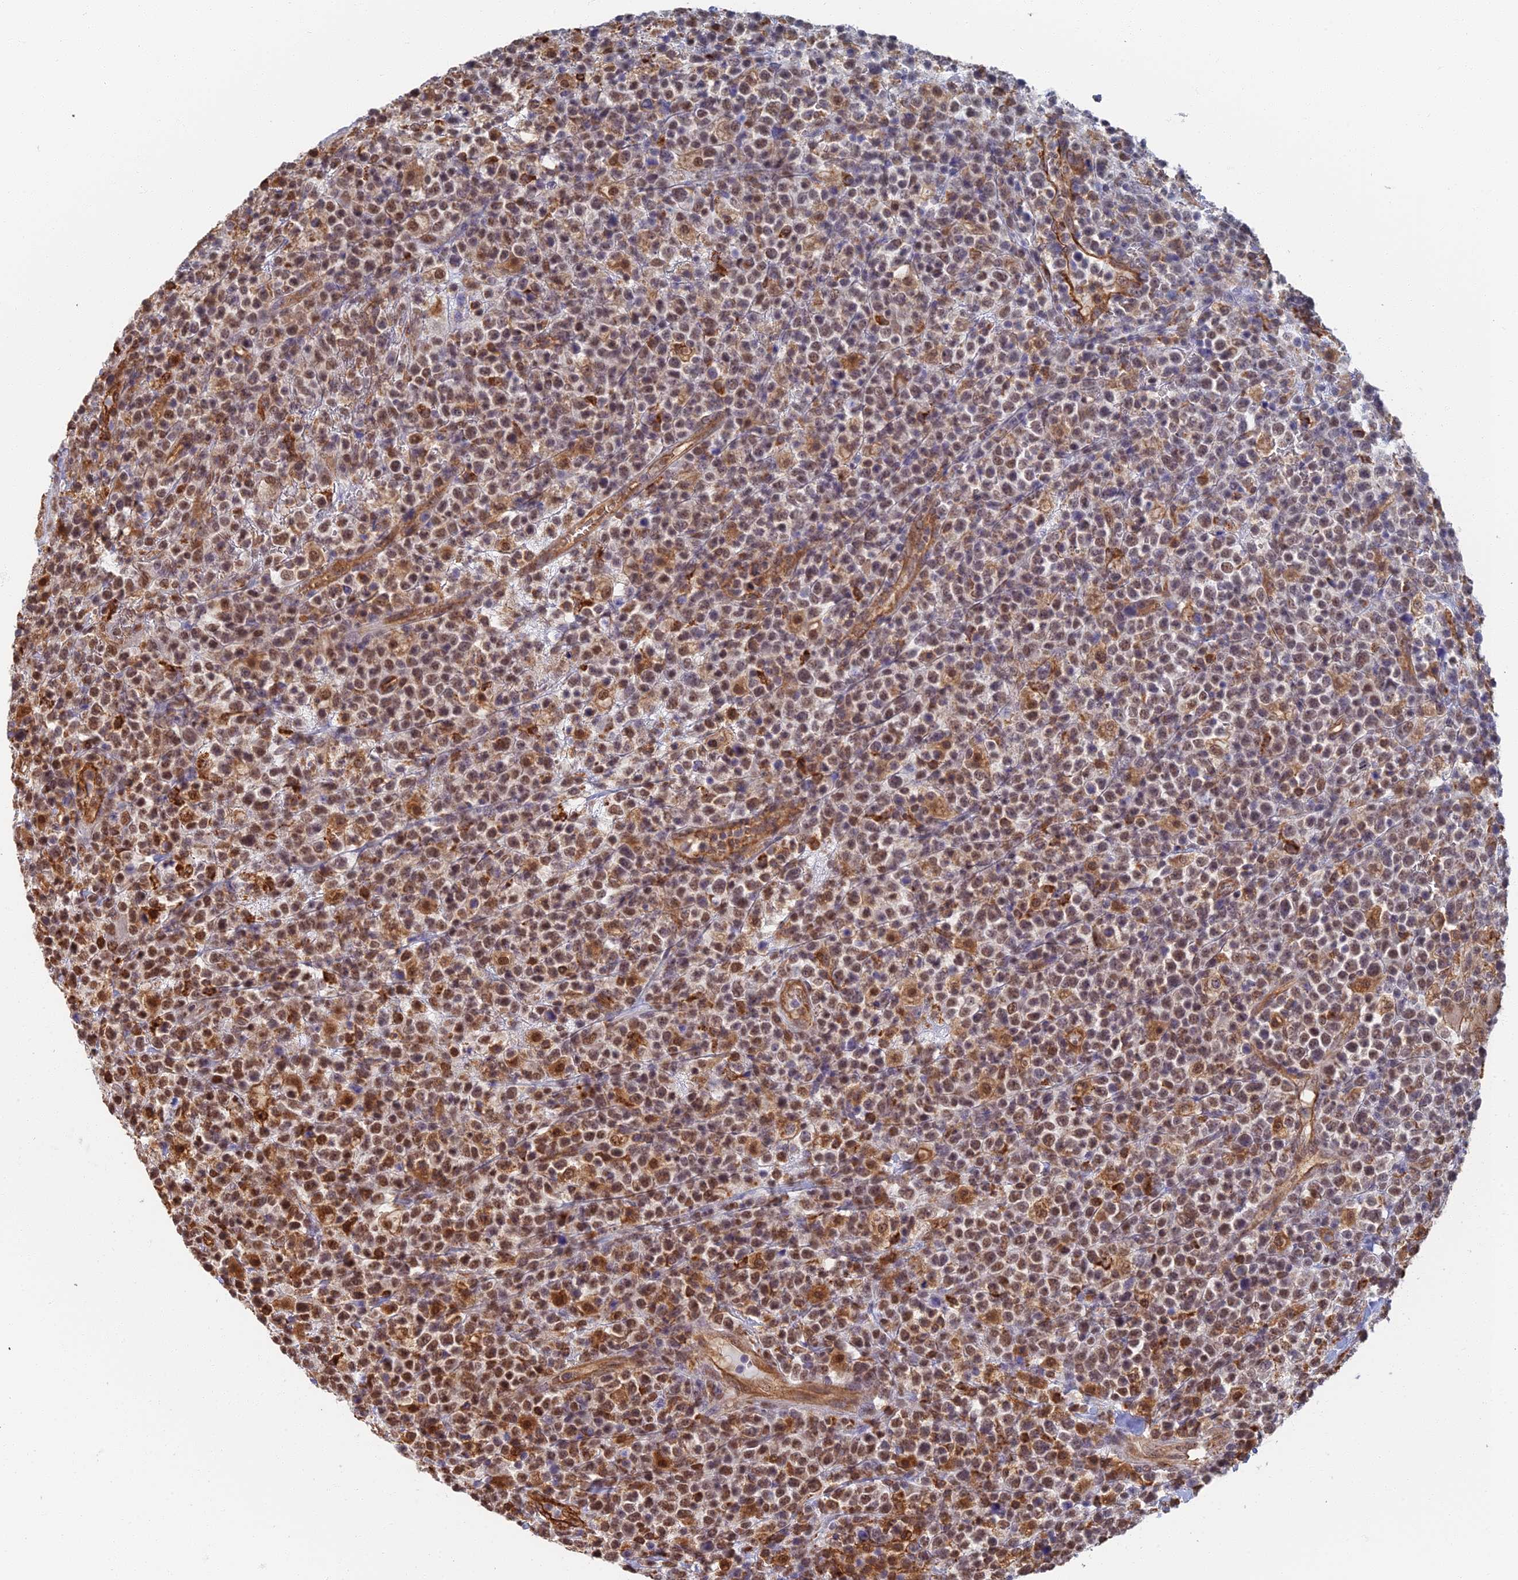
{"staining": {"intensity": "moderate", "quantity": ">75%", "location": "cytoplasmic/membranous,nuclear"}, "tissue": "lymphoma", "cell_type": "Tumor cells", "image_type": "cancer", "snomed": [{"axis": "morphology", "description": "Malignant lymphoma, non-Hodgkin's type, High grade"}, {"axis": "topography", "description": "Colon"}], "caption": "Immunohistochemical staining of human lymphoma exhibits medium levels of moderate cytoplasmic/membranous and nuclear positivity in about >75% of tumor cells.", "gene": "GPATCH1", "patient": {"sex": "female", "age": 53}}